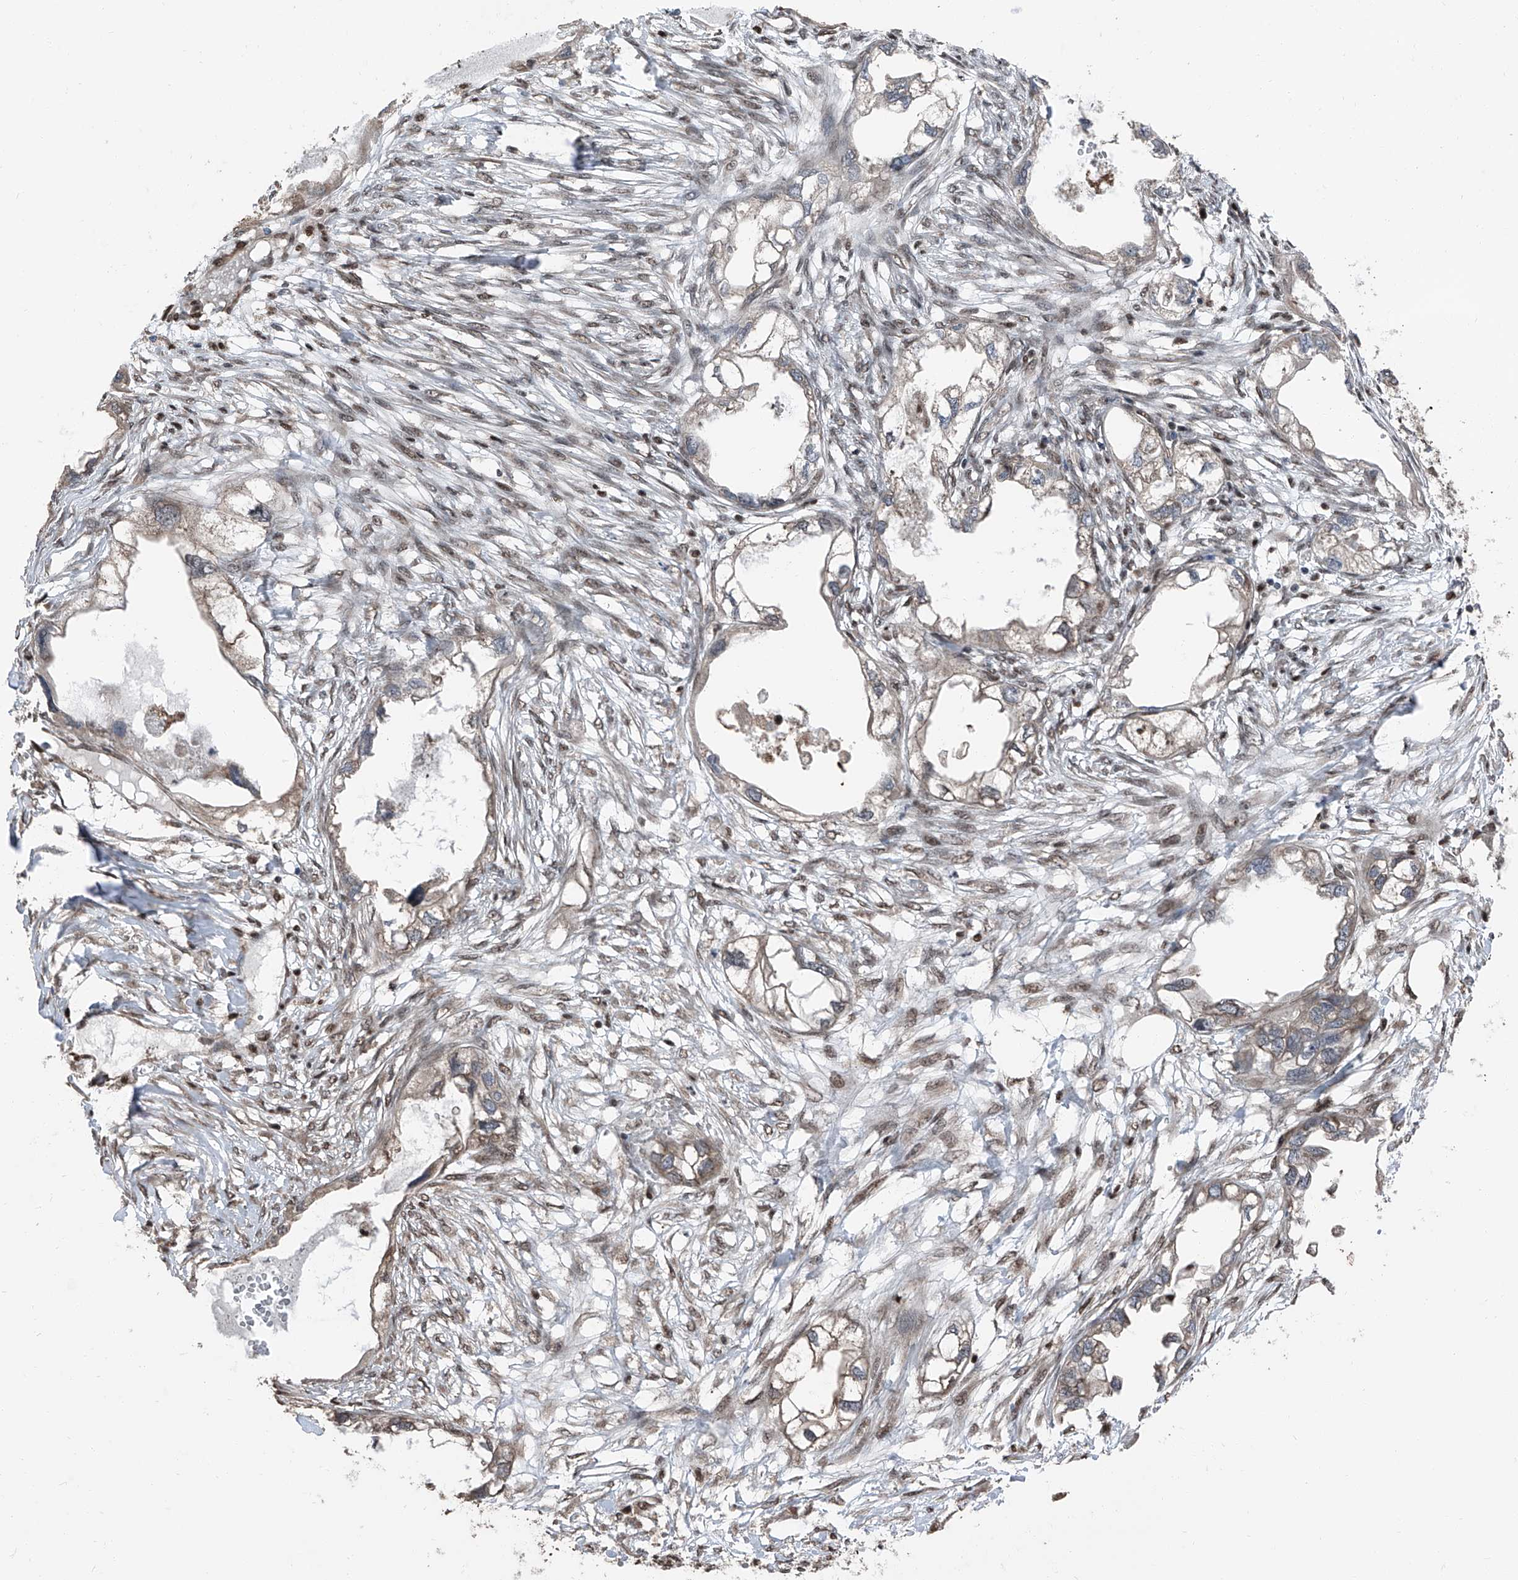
{"staining": {"intensity": "weak", "quantity": "25%-75%", "location": "cytoplasmic/membranous"}, "tissue": "endometrial cancer", "cell_type": "Tumor cells", "image_type": "cancer", "snomed": [{"axis": "morphology", "description": "Adenocarcinoma, NOS"}, {"axis": "morphology", "description": "Adenocarcinoma, metastatic, NOS"}, {"axis": "topography", "description": "Adipose tissue"}, {"axis": "topography", "description": "Endometrium"}], "caption": "Endometrial cancer was stained to show a protein in brown. There is low levels of weak cytoplasmic/membranous expression in about 25%-75% of tumor cells.", "gene": "FKBP5", "patient": {"sex": "female", "age": 67}}